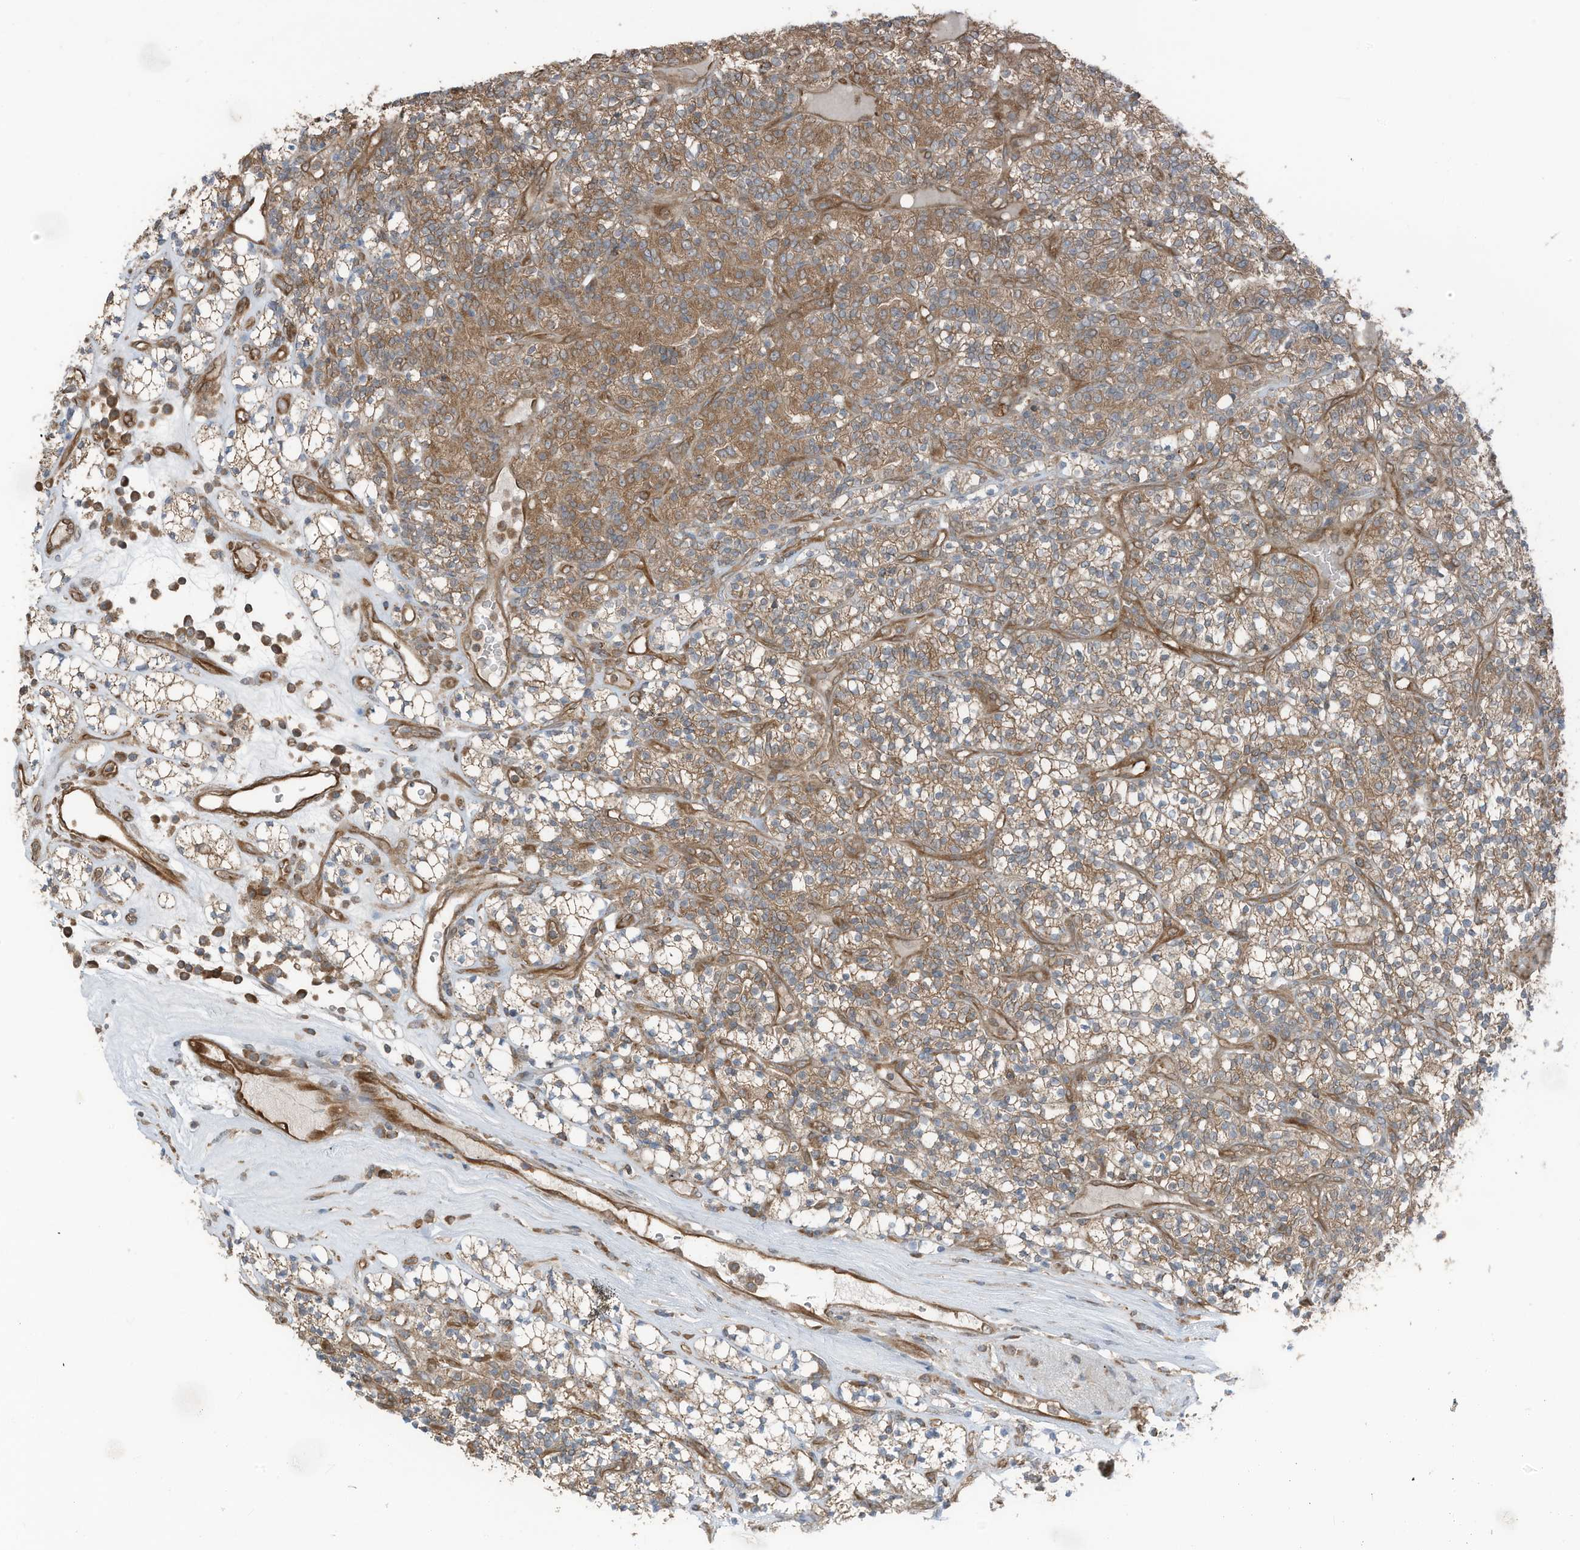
{"staining": {"intensity": "moderate", "quantity": ">75%", "location": "cytoplasmic/membranous"}, "tissue": "renal cancer", "cell_type": "Tumor cells", "image_type": "cancer", "snomed": [{"axis": "morphology", "description": "Adenocarcinoma, NOS"}, {"axis": "topography", "description": "Kidney"}], "caption": "Renal adenocarcinoma stained with a brown dye shows moderate cytoplasmic/membranous positive expression in approximately >75% of tumor cells.", "gene": "TXNDC9", "patient": {"sex": "male", "age": 77}}